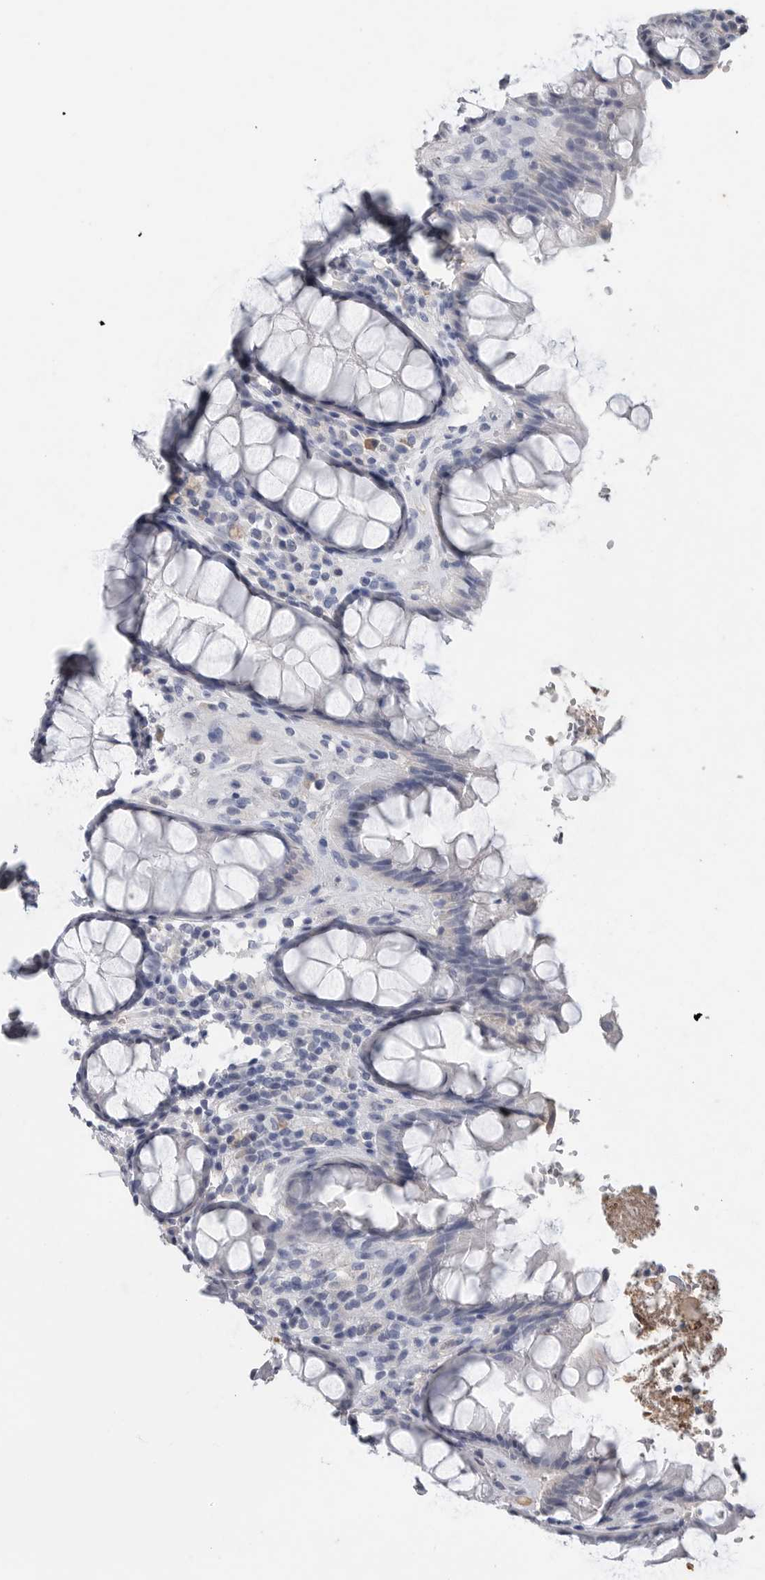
{"staining": {"intensity": "negative", "quantity": "none", "location": "none"}, "tissue": "rectum", "cell_type": "Glandular cells", "image_type": "normal", "snomed": [{"axis": "morphology", "description": "Normal tissue, NOS"}, {"axis": "topography", "description": "Rectum"}], "caption": "High magnification brightfield microscopy of normal rectum stained with DAB (brown) and counterstained with hematoxylin (blue): glandular cells show no significant staining.", "gene": "FABP6", "patient": {"sex": "male", "age": 64}}